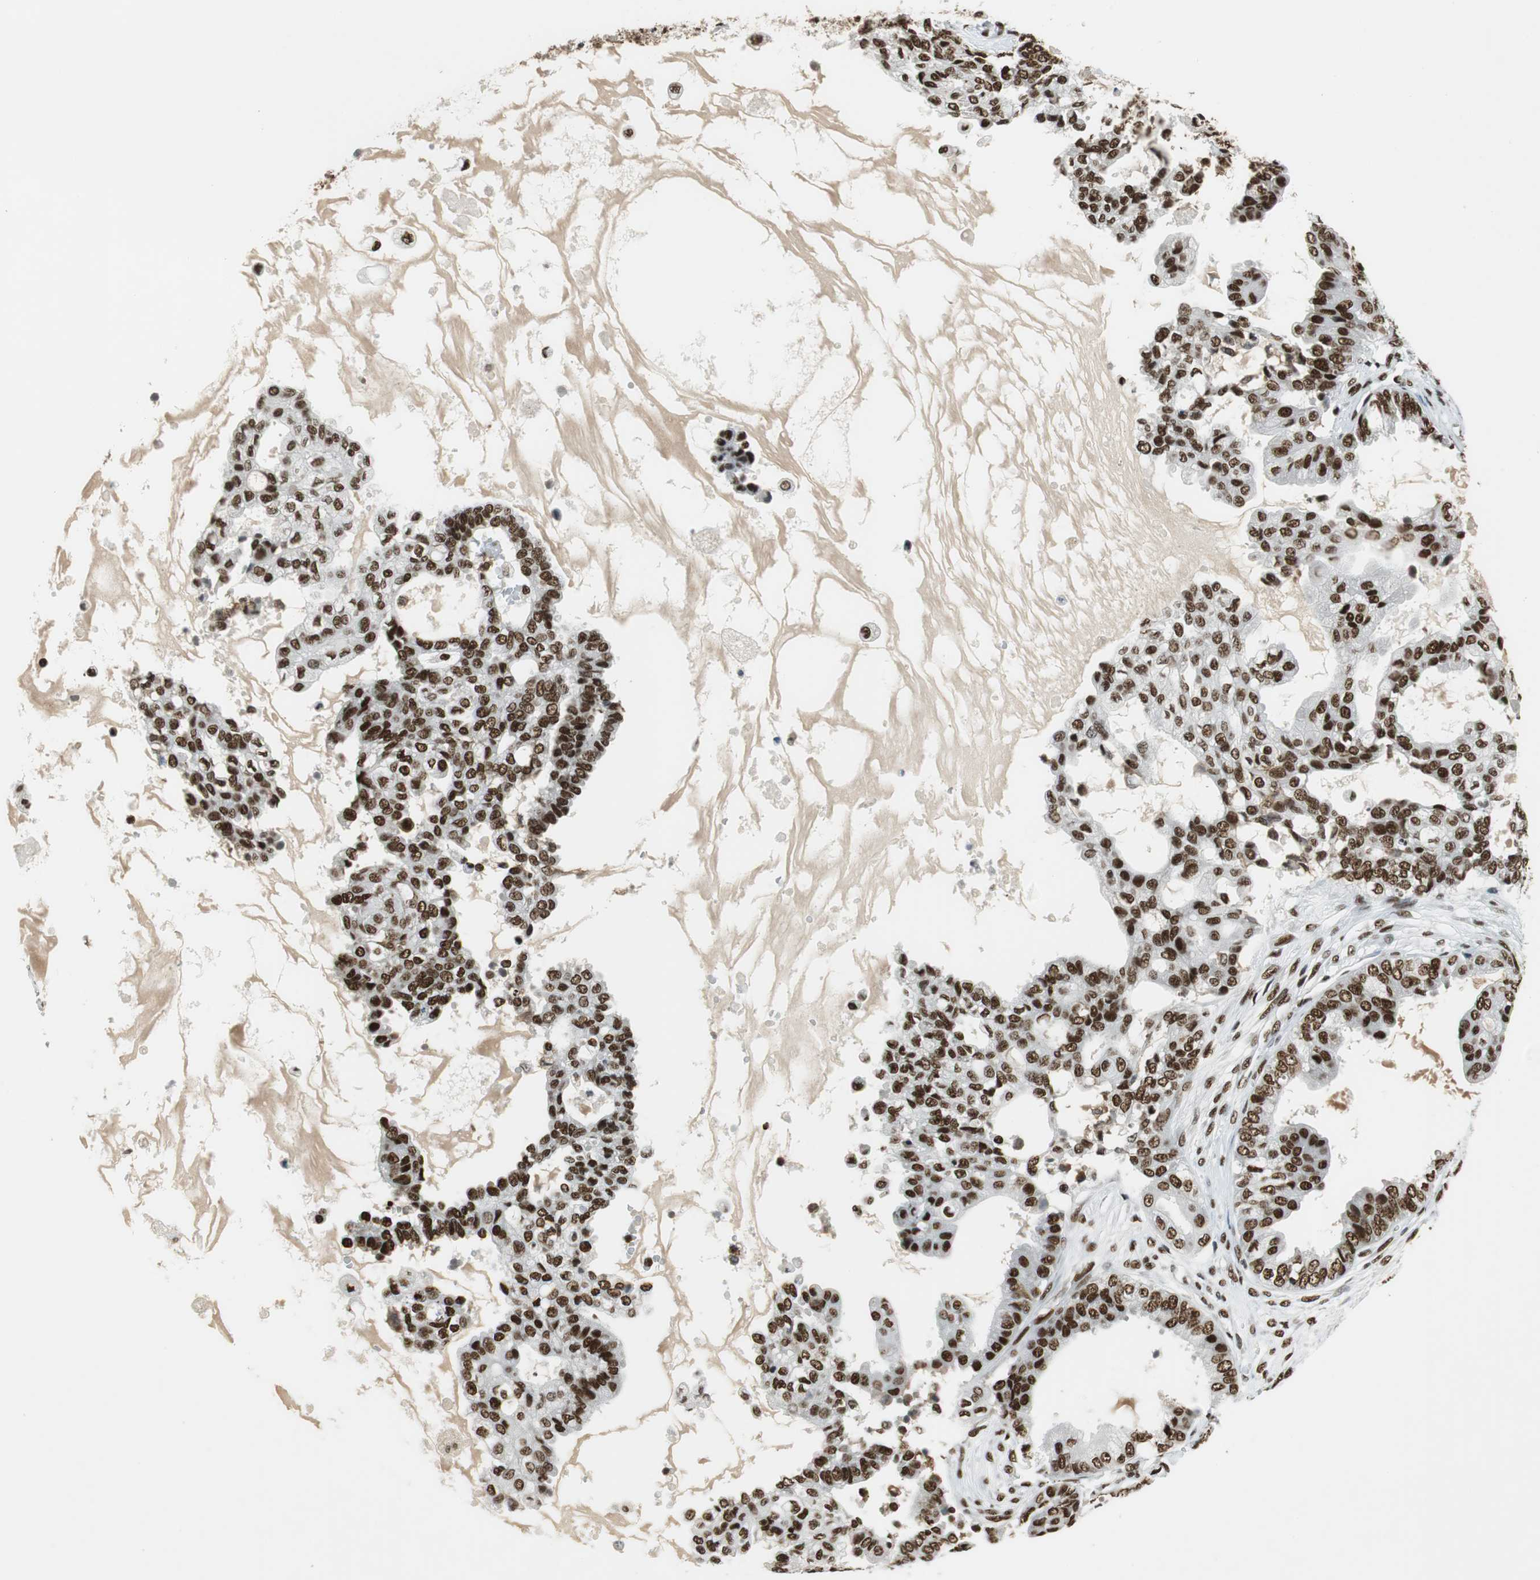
{"staining": {"intensity": "strong", "quantity": ">75%", "location": "nuclear"}, "tissue": "ovarian cancer", "cell_type": "Tumor cells", "image_type": "cancer", "snomed": [{"axis": "morphology", "description": "Carcinoma, NOS"}, {"axis": "morphology", "description": "Carcinoma, endometroid"}, {"axis": "topography", "description": "Ovary"}], "caption": "This photomicrograph exhibits ovarian cancer stained with IHC to label a protein in brown. The nuclear of tumor cells show strong positivity for the protein. Nuclei are counter-stained blue.", "gene": "PRKDC", "patient": {"sex": "female", "age": 50}}